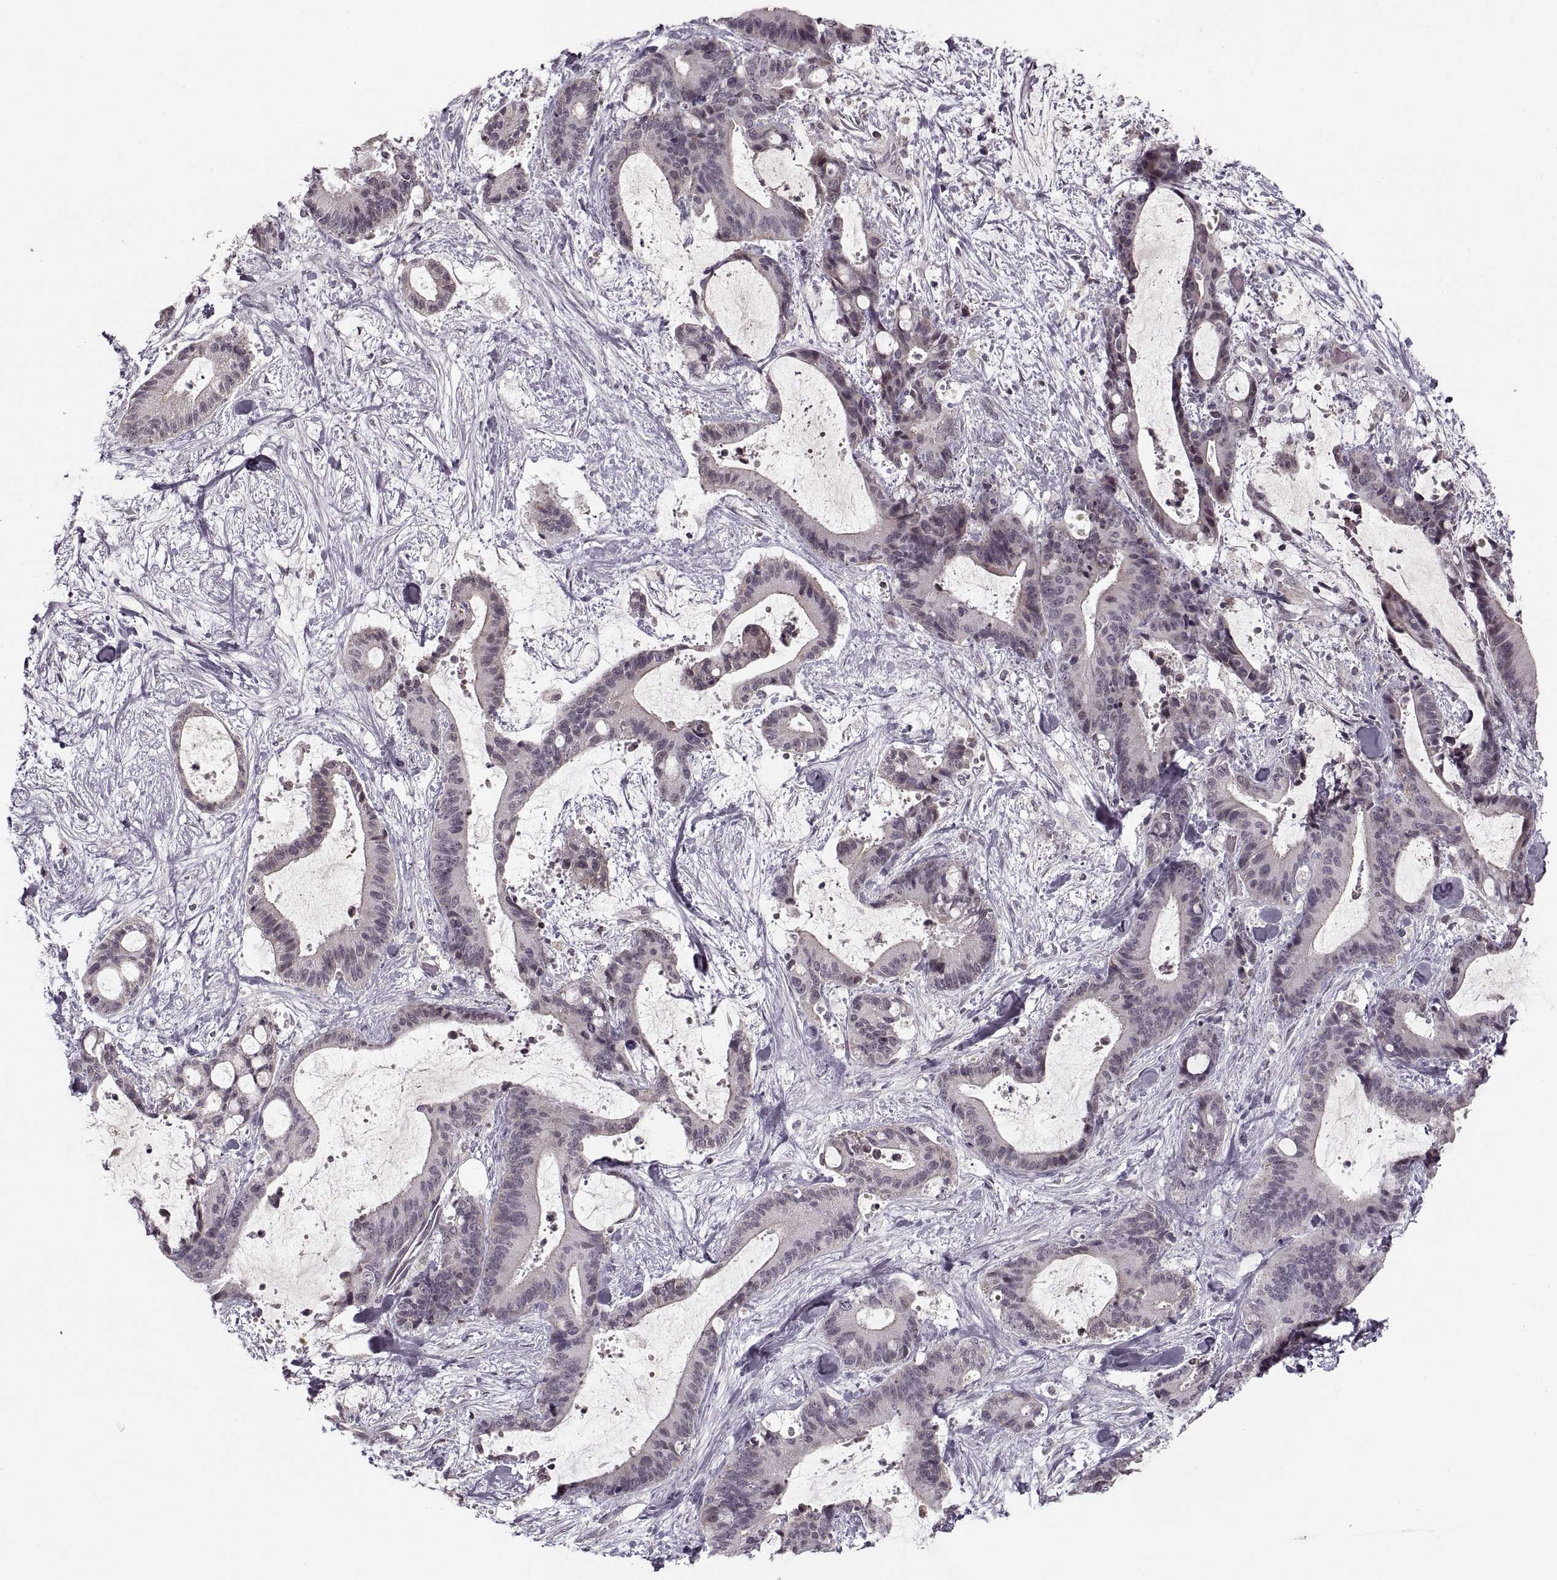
{"staining": {"intensity": "negative", "quantity": "none", "location": "none"}, "tissue": "liver cancer", "cell_type": "Tumor cells", "image_type": "cancer", "snomed": [{"axis": "morphology", "description": "Cholangiocarcinoma"}, {"axis": "topography", "description": "Liver"}], "caption": "Photomicrograph shows no protein staining in tumor cells of liver cholangiocarcinoma tissue.", "gene": "ASIC3", "patient": {"sex": "female", "age": 73}}